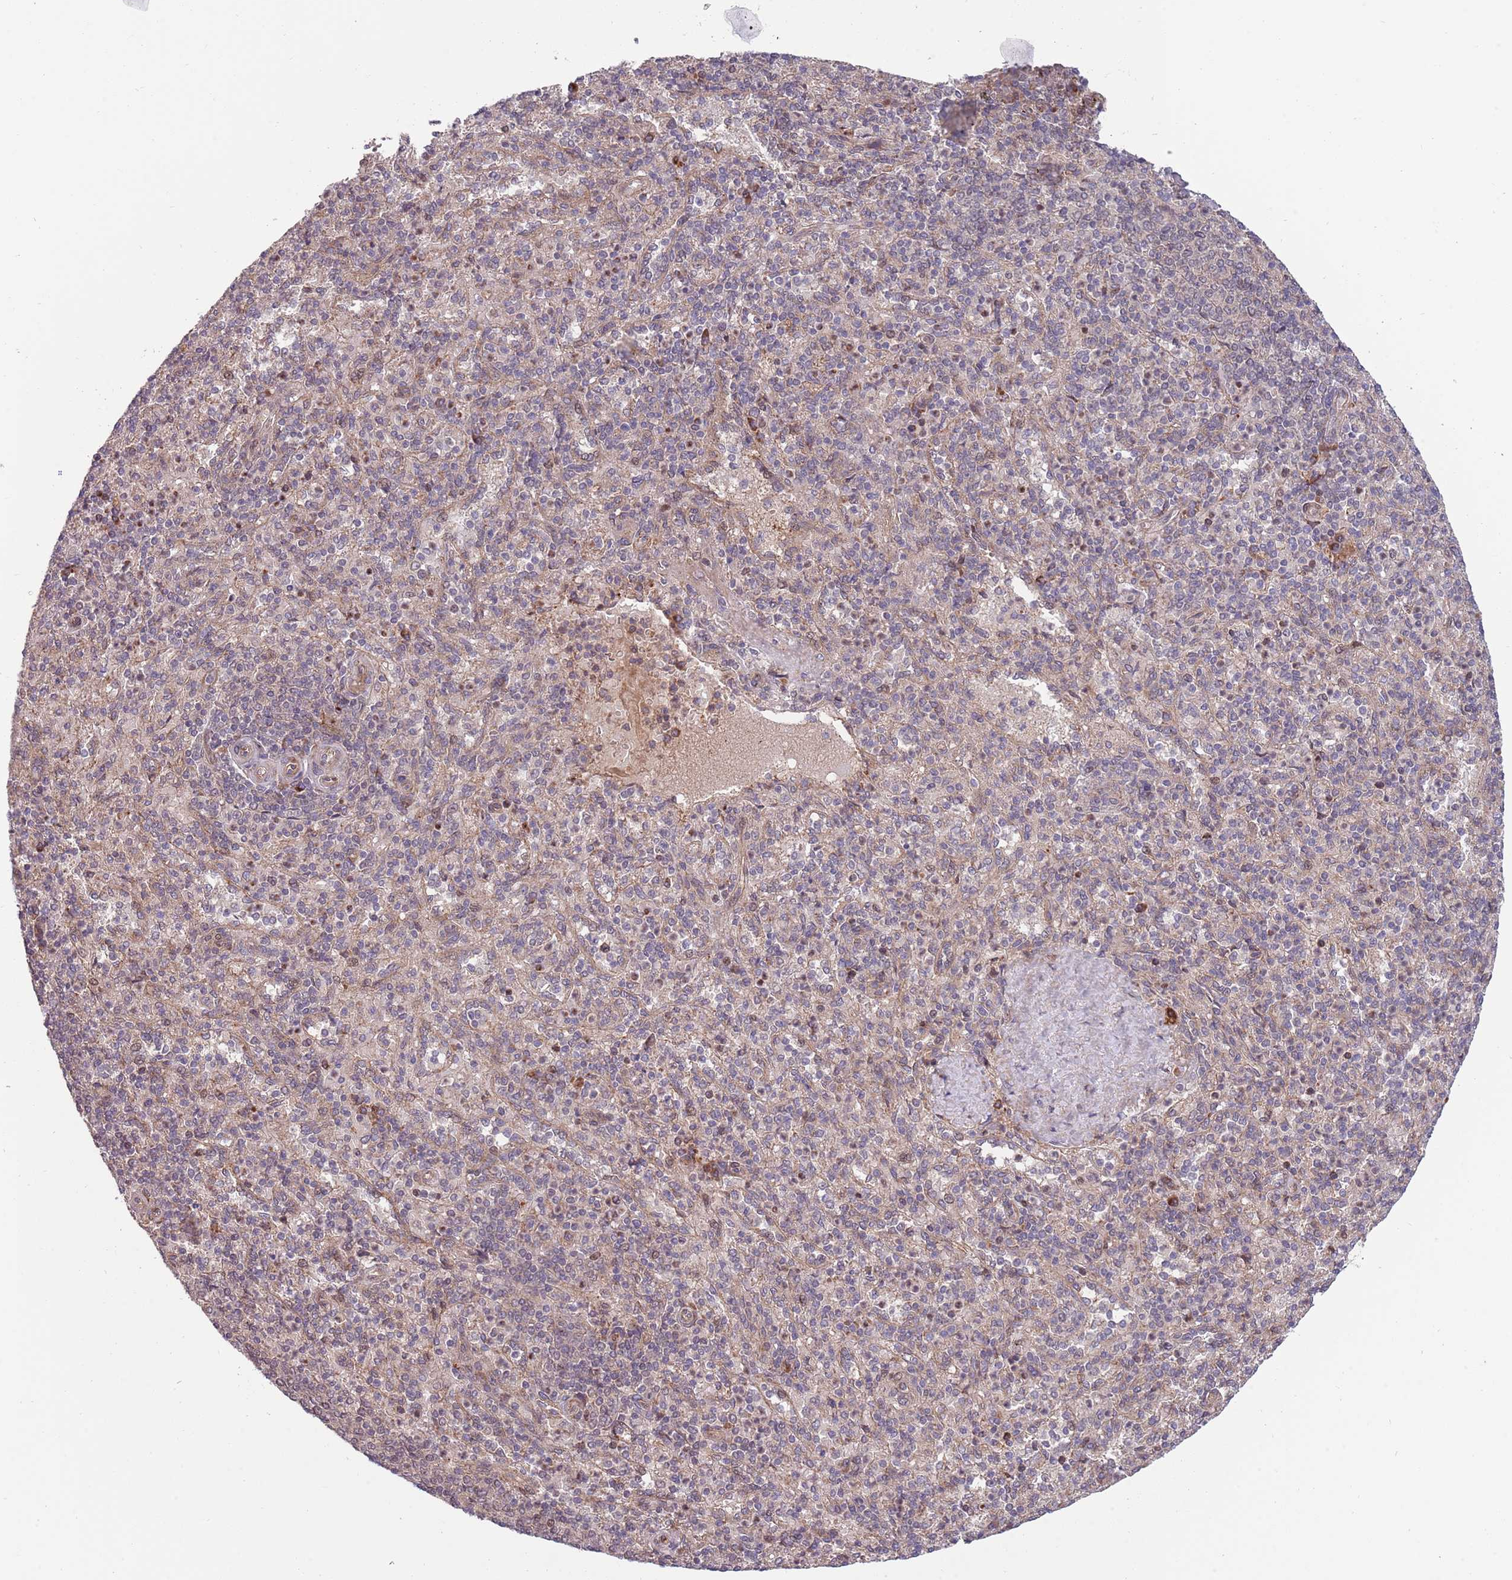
{"staining": {"intensity": "moderate", "quantity": "<25%", "location": "cytoplasmic/membranous"}, "tissue": "spleen", "cell_type": "Cells in red pulp", "image_type": "normal", "snomed": [{"axis": "morphology", "description": "Normal tissue, NOS"}, {"axis": "topography", "description": "Spleen"}], "caption": "The histopathology image reveals staining of normal spleen, revealing moderate cytoplasmic/membranous protein positivity (brown color) within cells in red pulp.", "gene": "NT5DC4", "patient": {"sex": "male", "age": 82}}